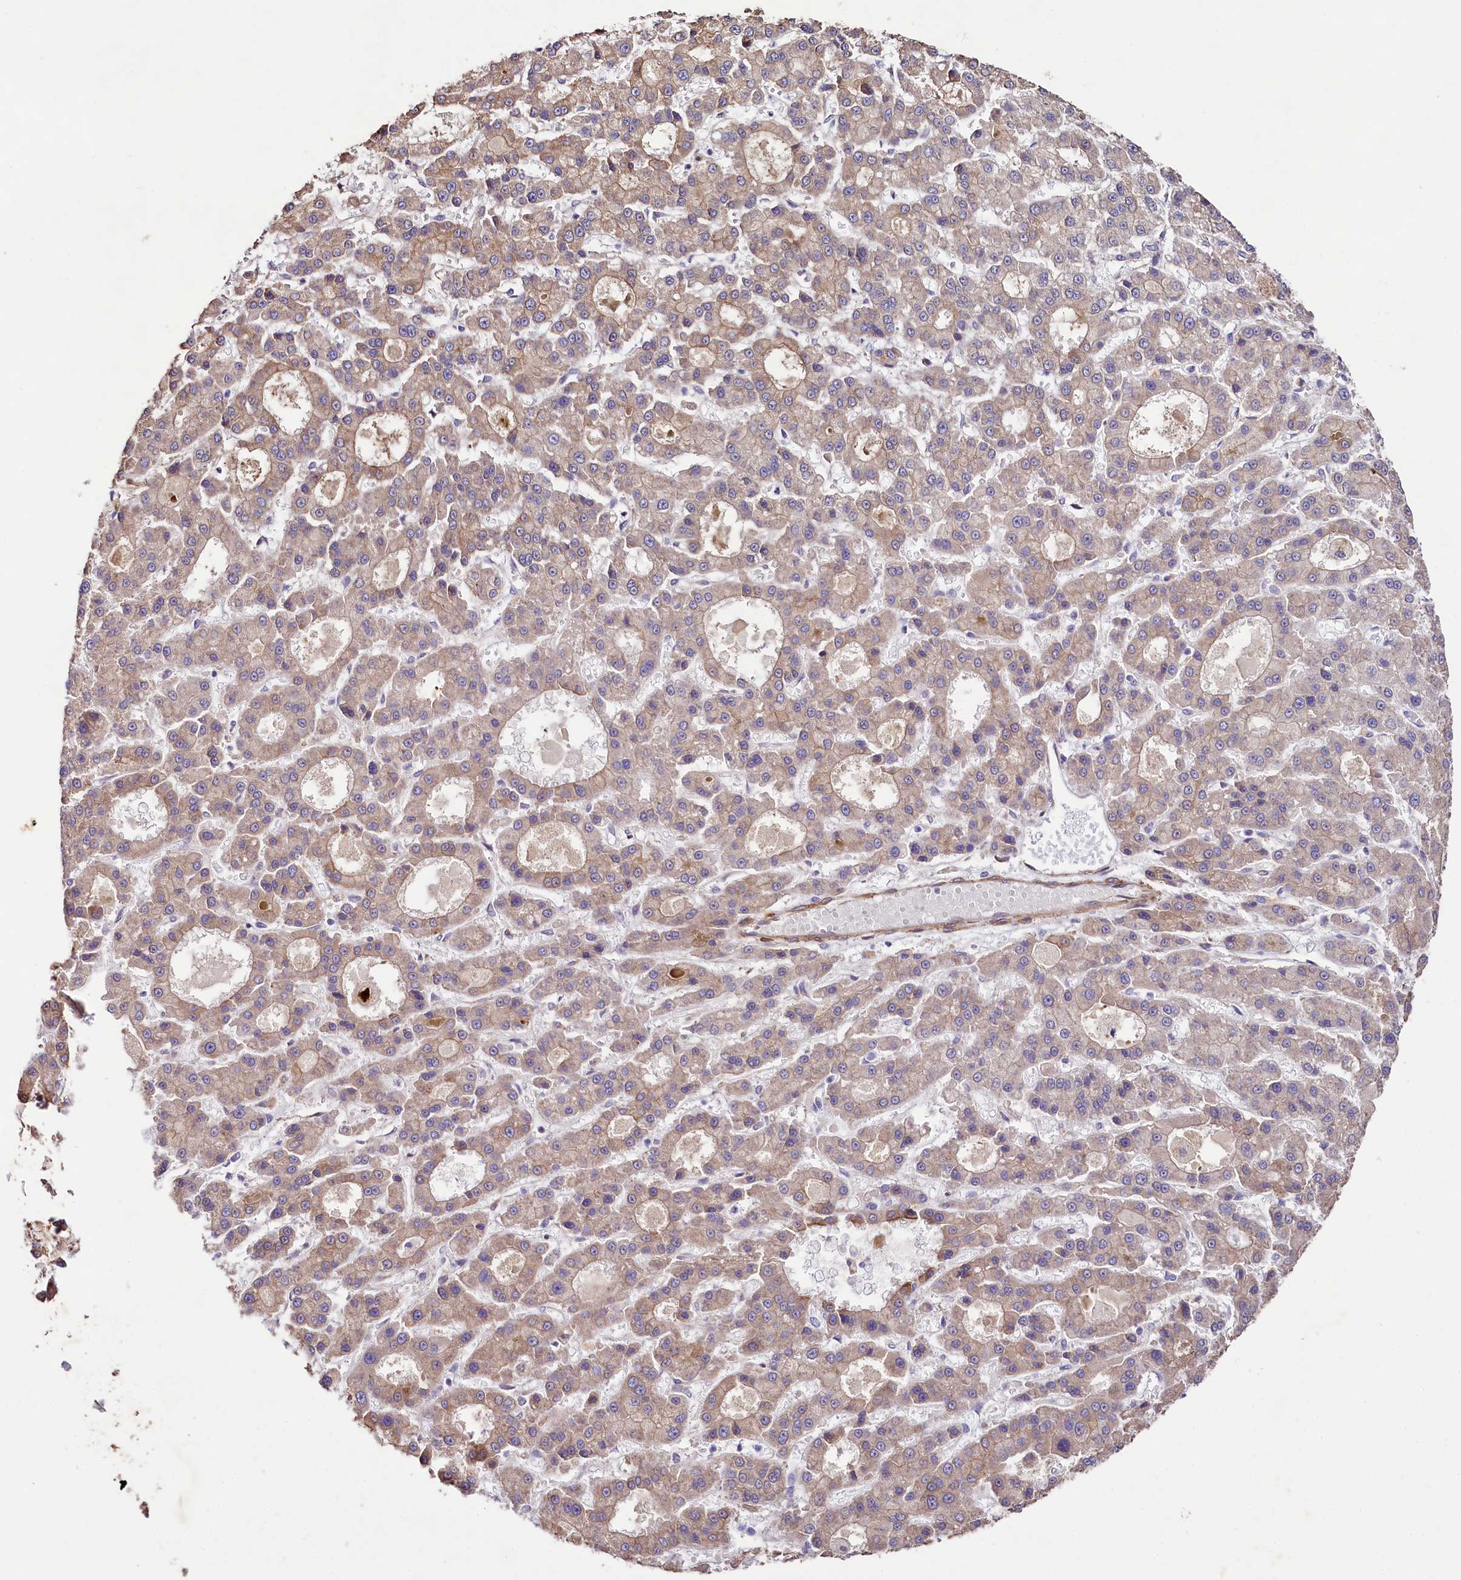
{"staining": {"intensity": "weak", "quantity": ">75%", "location": "cytoplasmic/membranous"}, "tissue": "liver cancer", "cell_type": "Tumor cells", "image_type": "cancer", "snomed": [{"axis": "morphology", "description": "Carcinoma, Hepatocellular, NOS"}, {"axis": "topography", "description": "Liver"}], "caption": "Human liver cancer (hepatocellular carcinoma) stained with a brown dye shows weak cytoplasmic/membranous positive expression in approximately >75% of tumor cells.", "gene": "VPS11", "patient": {"sex": "male", "age": 70}}